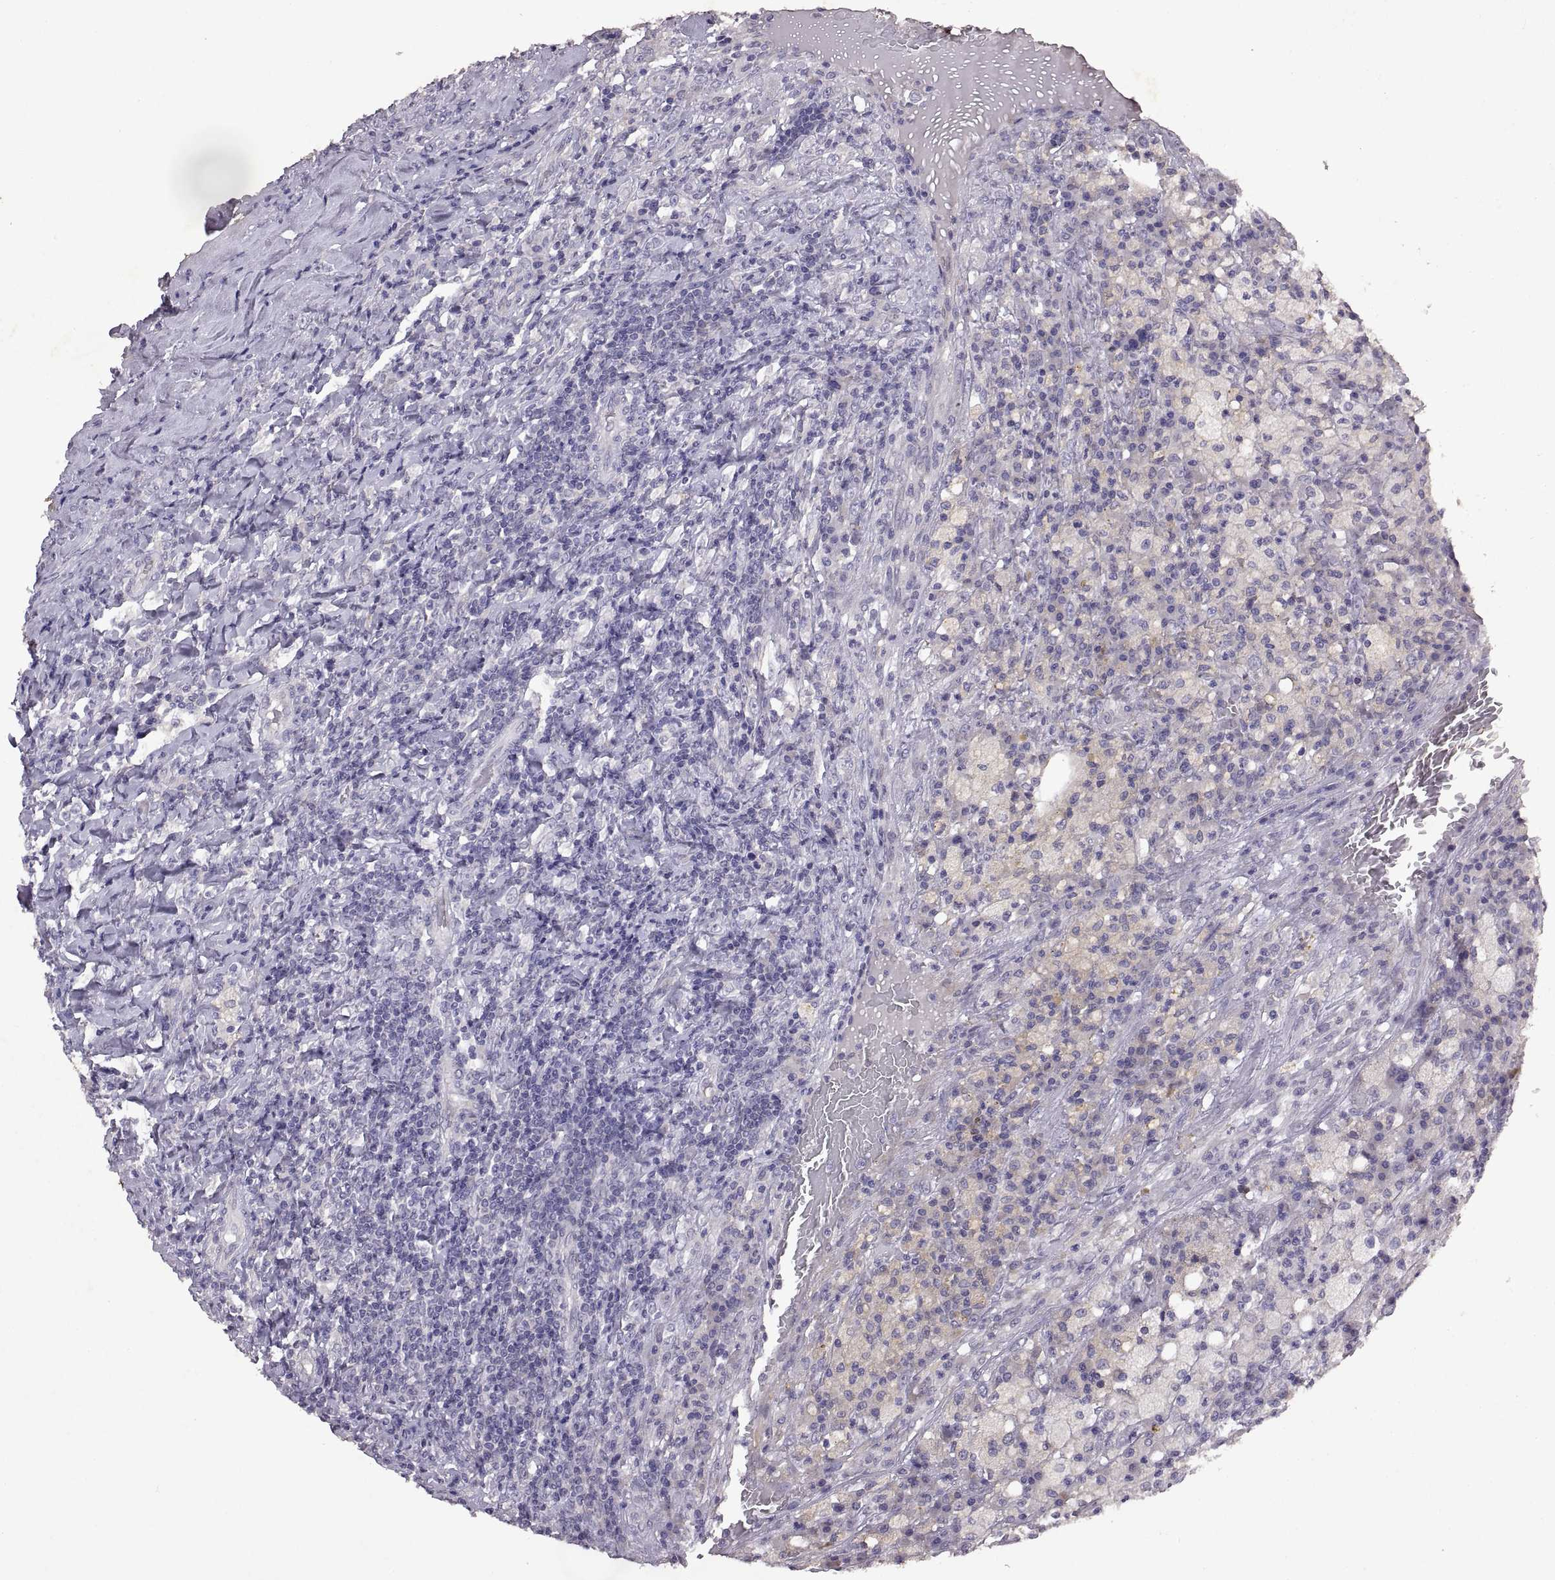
{"staining": {"intensity": "negative", "quantity": "none", "location": "none"}, "tissue": "testis cancer", "cell_type": "Tumor cells", "image_type": "cancer", "snomed": [{"axis": "morphology", "description": "Necrosis, NOS"}, {"axis": "morphology", "description": "Carcinoma, Embryonal, NOS"}, {"axis": "topography", "description": "Testis"}], "caption": "Image shows no significant protein positivity in tumor cells of embryonal carcinoma (testis). (DAB immunohistochemistry (IHC), high magnification).", "gene": "DEFB136", "patient": {"sex": "male", "age": 19}}